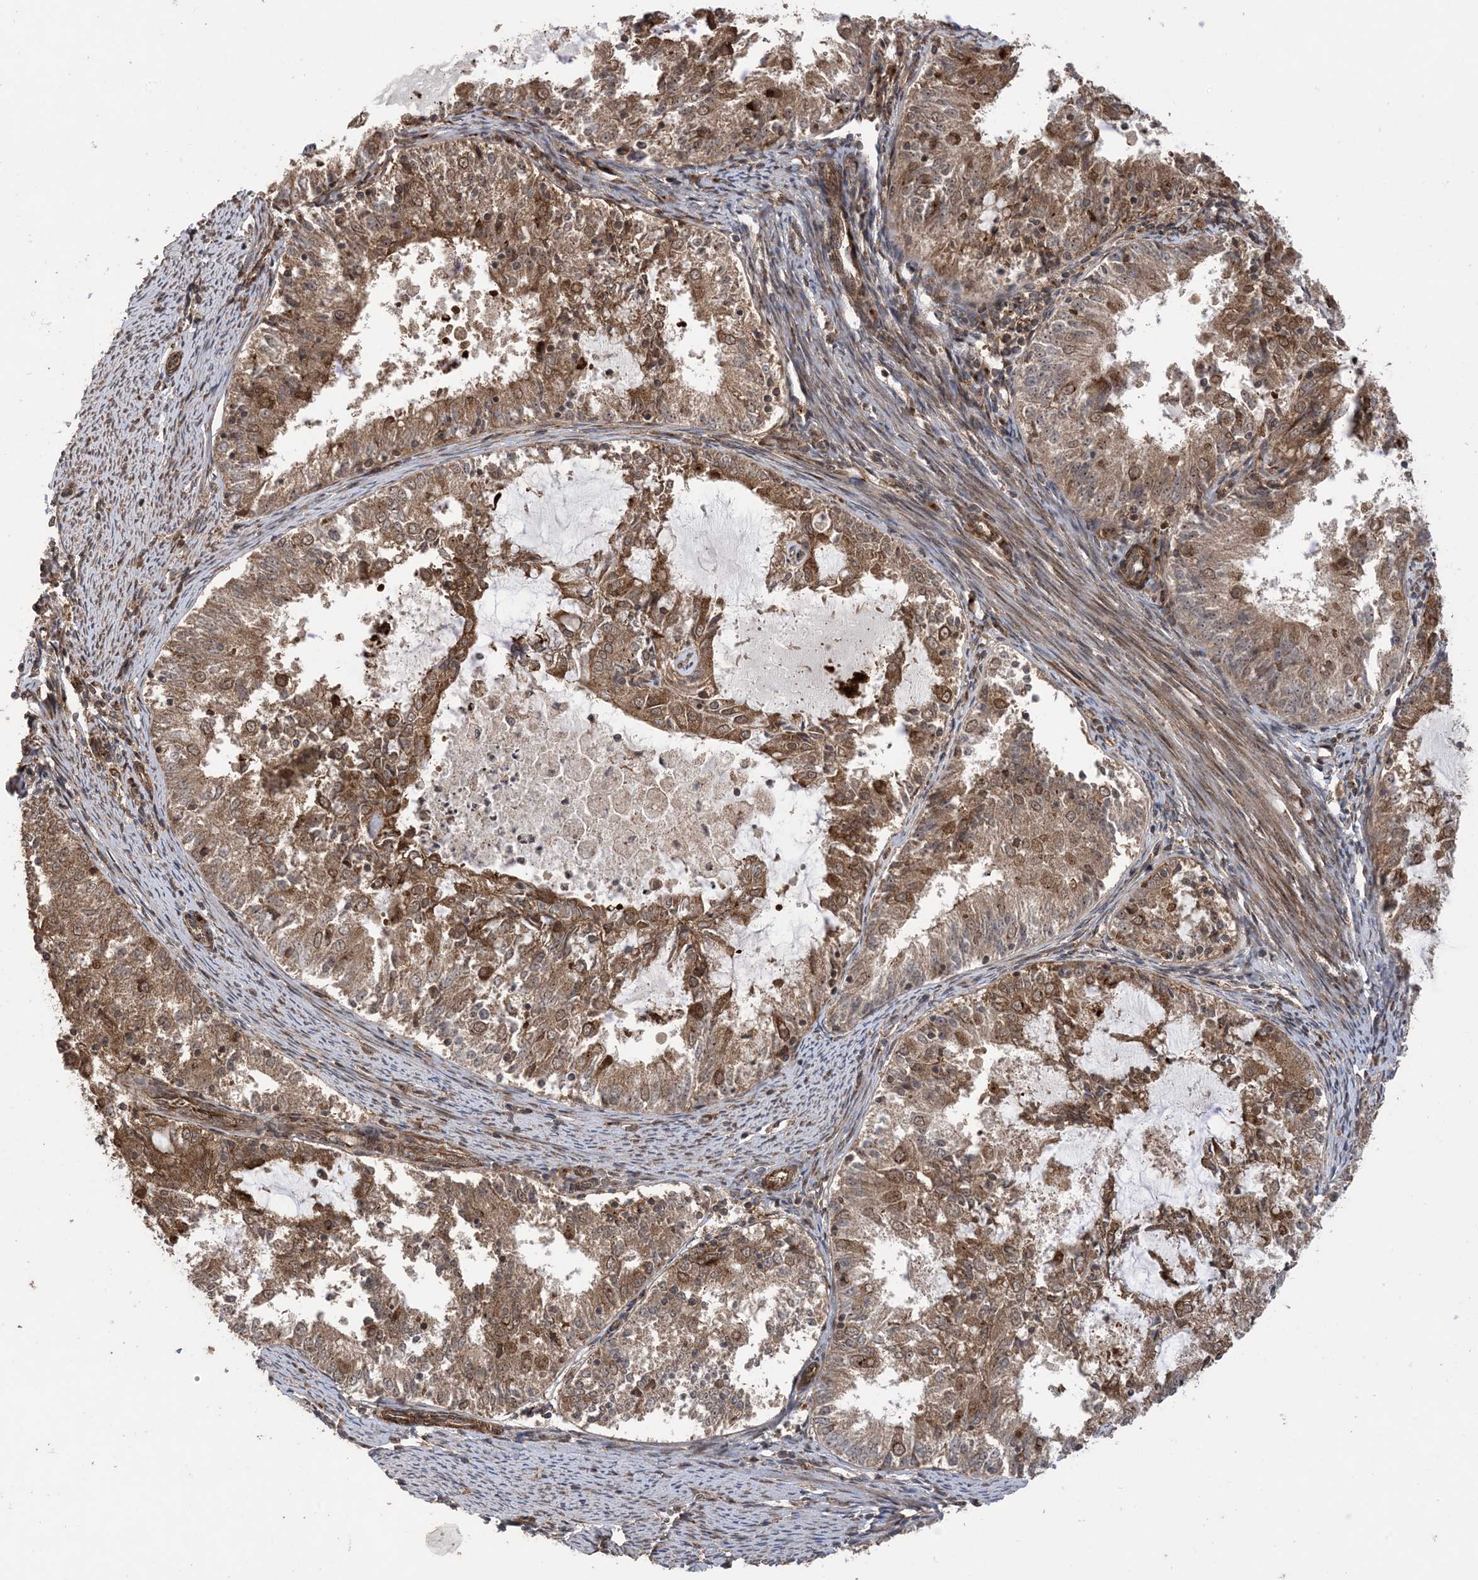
{"staining": {"intensity": "moderate", "quantity": ">75%", "location": "cytoplasmic/membranous"}, "tissue": "endometrial cancer", "cell_type": "Tumor cells", "image_type": "cancer", "snomed": [{"axis": "morphology", "description": "Adenocarcinoma, NOS"}, {"axis": "topography", "description": "Endometrium"}], "caption": "Adenocarcinoma (endometrial) stained with DAB (3,3'-diaminobenzidine) IHC displays medium levels of moderate cytoplasmic/membranous positivity in approximately >75% of tumor cells. The staining is performed using DAB (3,3'-diaminobenzidine) brown chromogen to label protein expression. The nuclei are counter-stained blue using hematoxylin.", "gene": "ZNF511", "patient": {"sex": "female", "age": 57}}